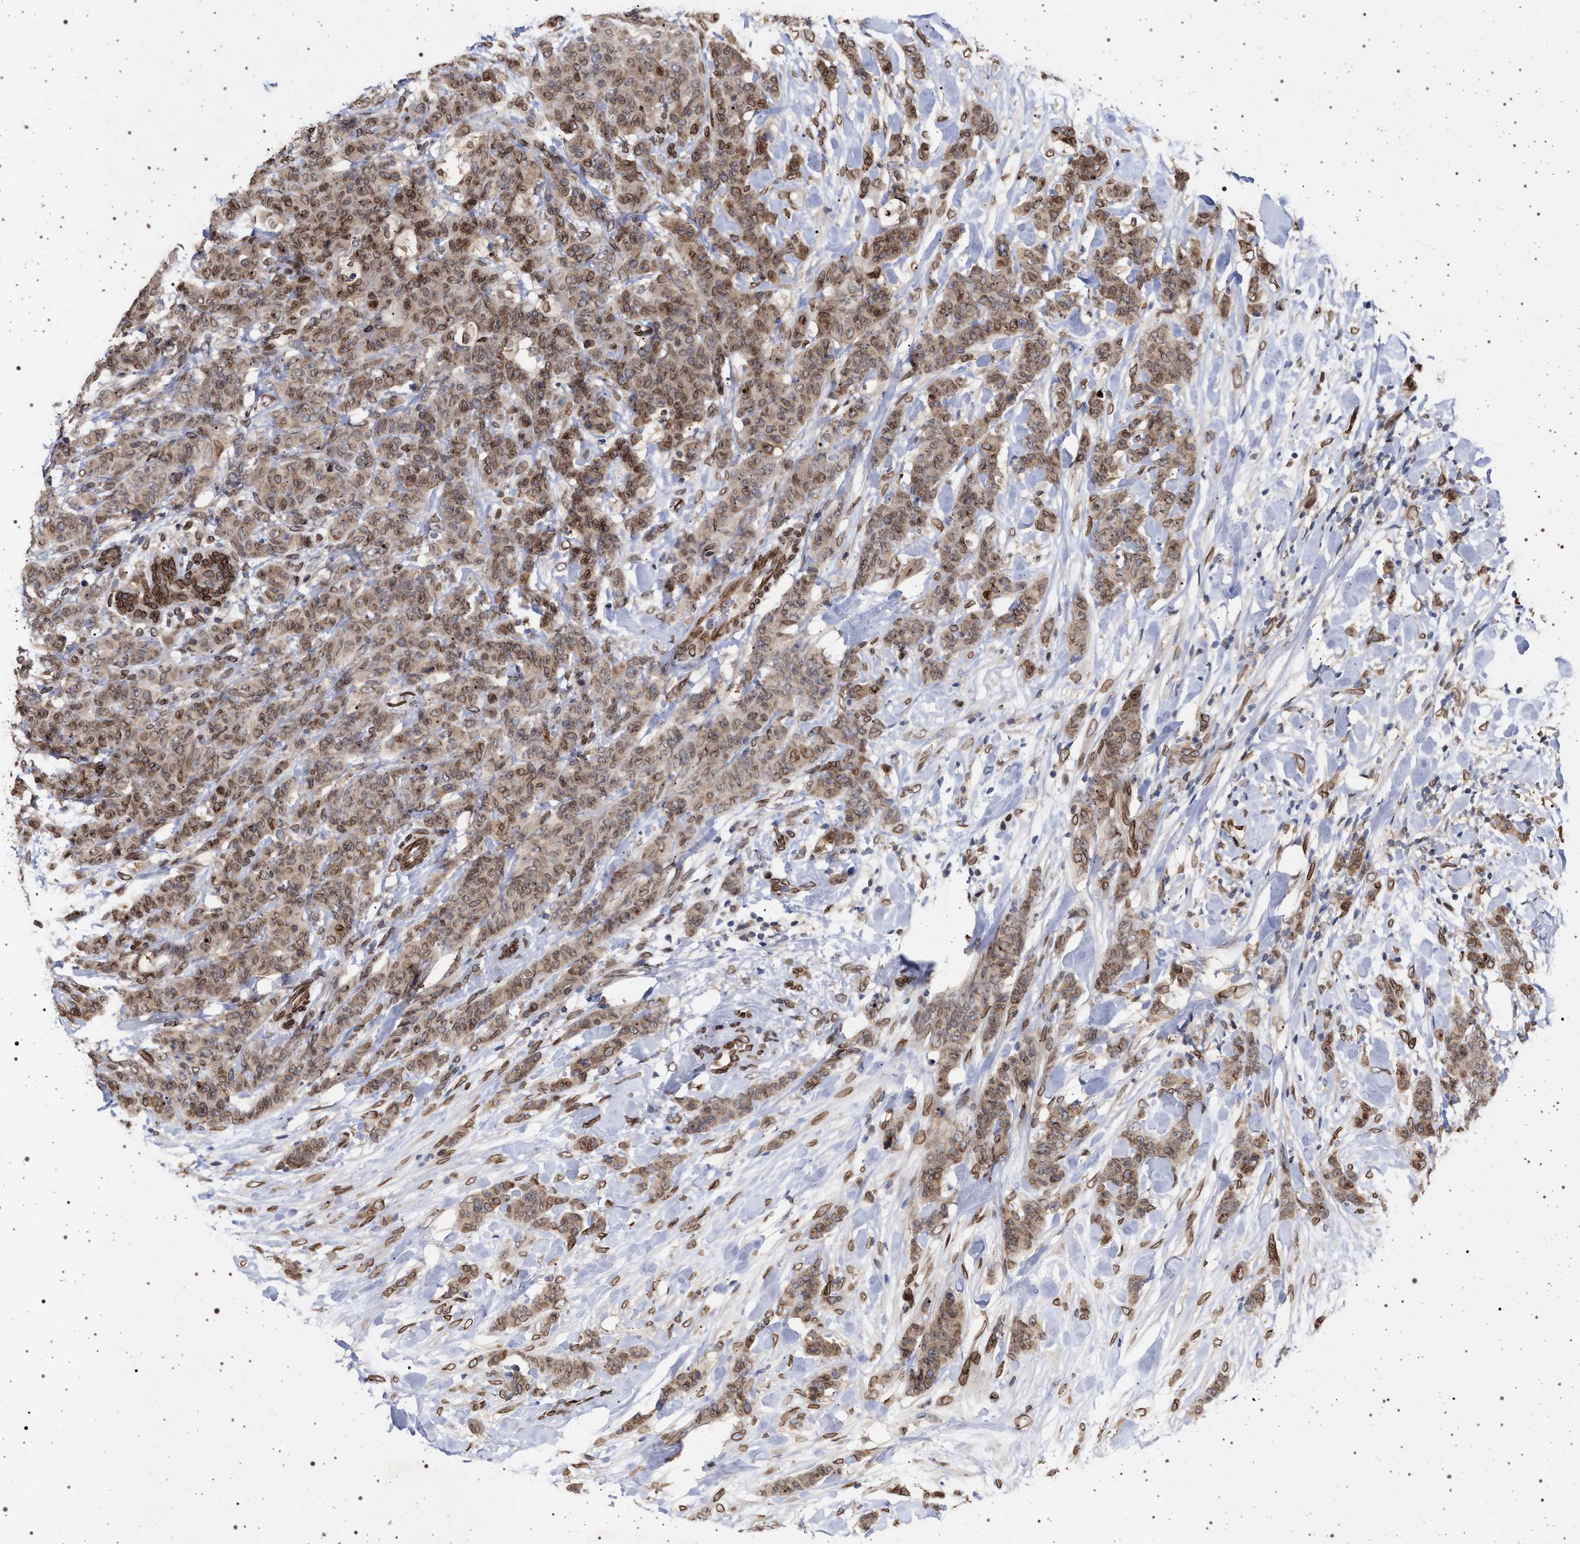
{"staining": {"intensity": "moderate", "quantity": ">75%", "location": "cytoplasmic/membranous,nuclear"}, "tissue": "breast cancer", "cell_type": "Tumor cells", "image_type": "cancer", "snomed": [{"axis": "morphology", "description": "Normal tissue, NOS"}, {"axis": "morphology", "description": "Duct carcinoma"}, {"axis": "topography", "description": "Breast"}], "caption": "Immunohistochemistry (IHC) micrograph of neoplastic tissue: breast cancer stained using IHC shows medium levels of moderate protein expression localized specifically in the cytoplasmic/membranous and nuclear of tumor cells, appearing as a cytoplasmic/membranous and nuclear brown color.", "gene": "ING2", "patient": {"sex": "female", "age": 40}}